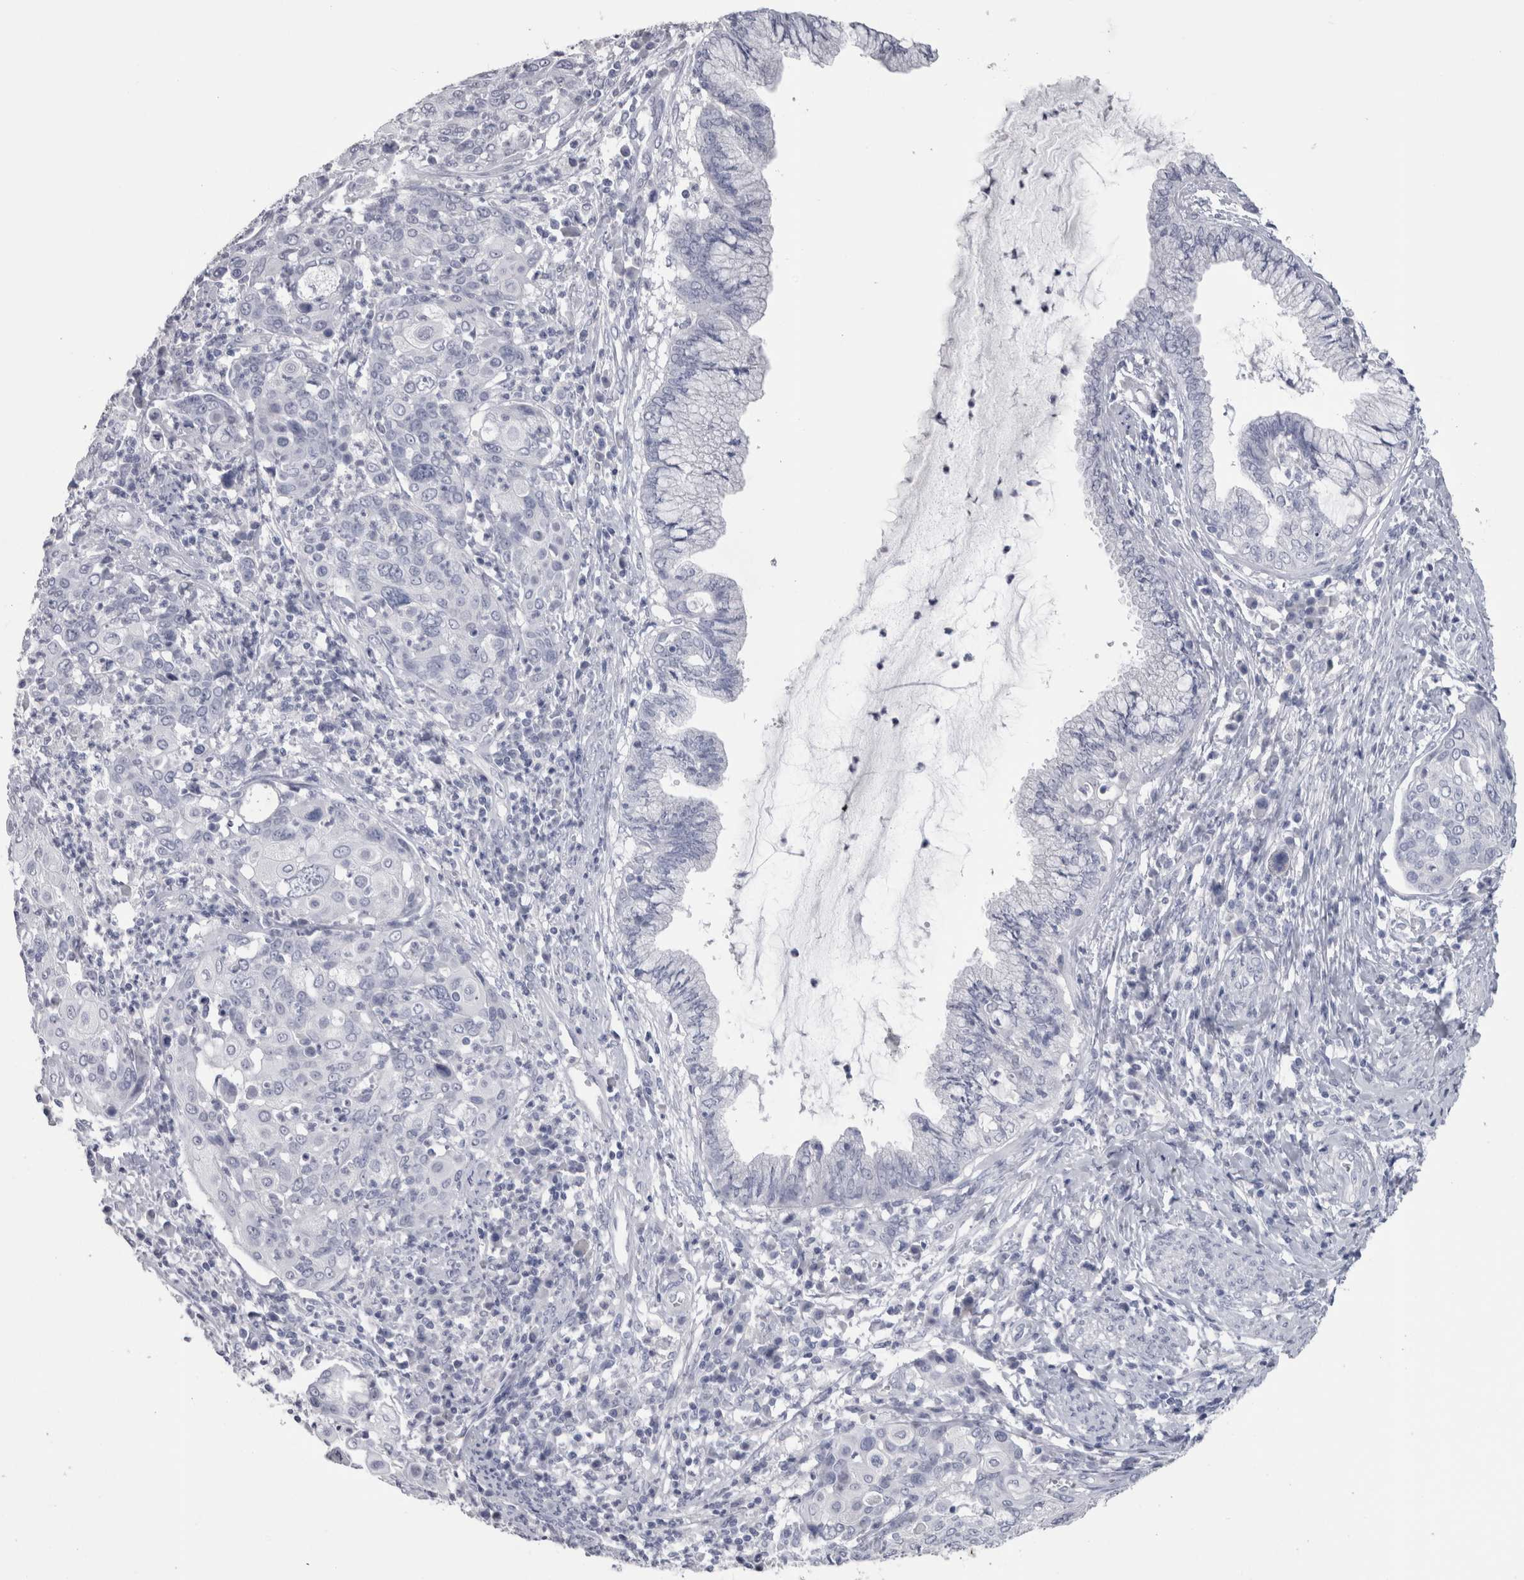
{"staining": {"intensity": "negative", "quantity": "none", "location": "none"}, "tissue": "cervical cancer", "cell_type": "Tumor cells", "image_type": "cancer", "snomed": [{"axis": "morphology", "description": "Squamous cell carcinoma, NOS"}, {"axis": "topography", "description": "Cervix"}], "caption": "DAB (3,3'-diaminobenzidine) immunohistochemical staining of human cervical cancer shows no significant positivity in tumor cells. Nuclei are stained in blue.", "gene": "PTH", "patient": {"sex": "female", "age": 40}}